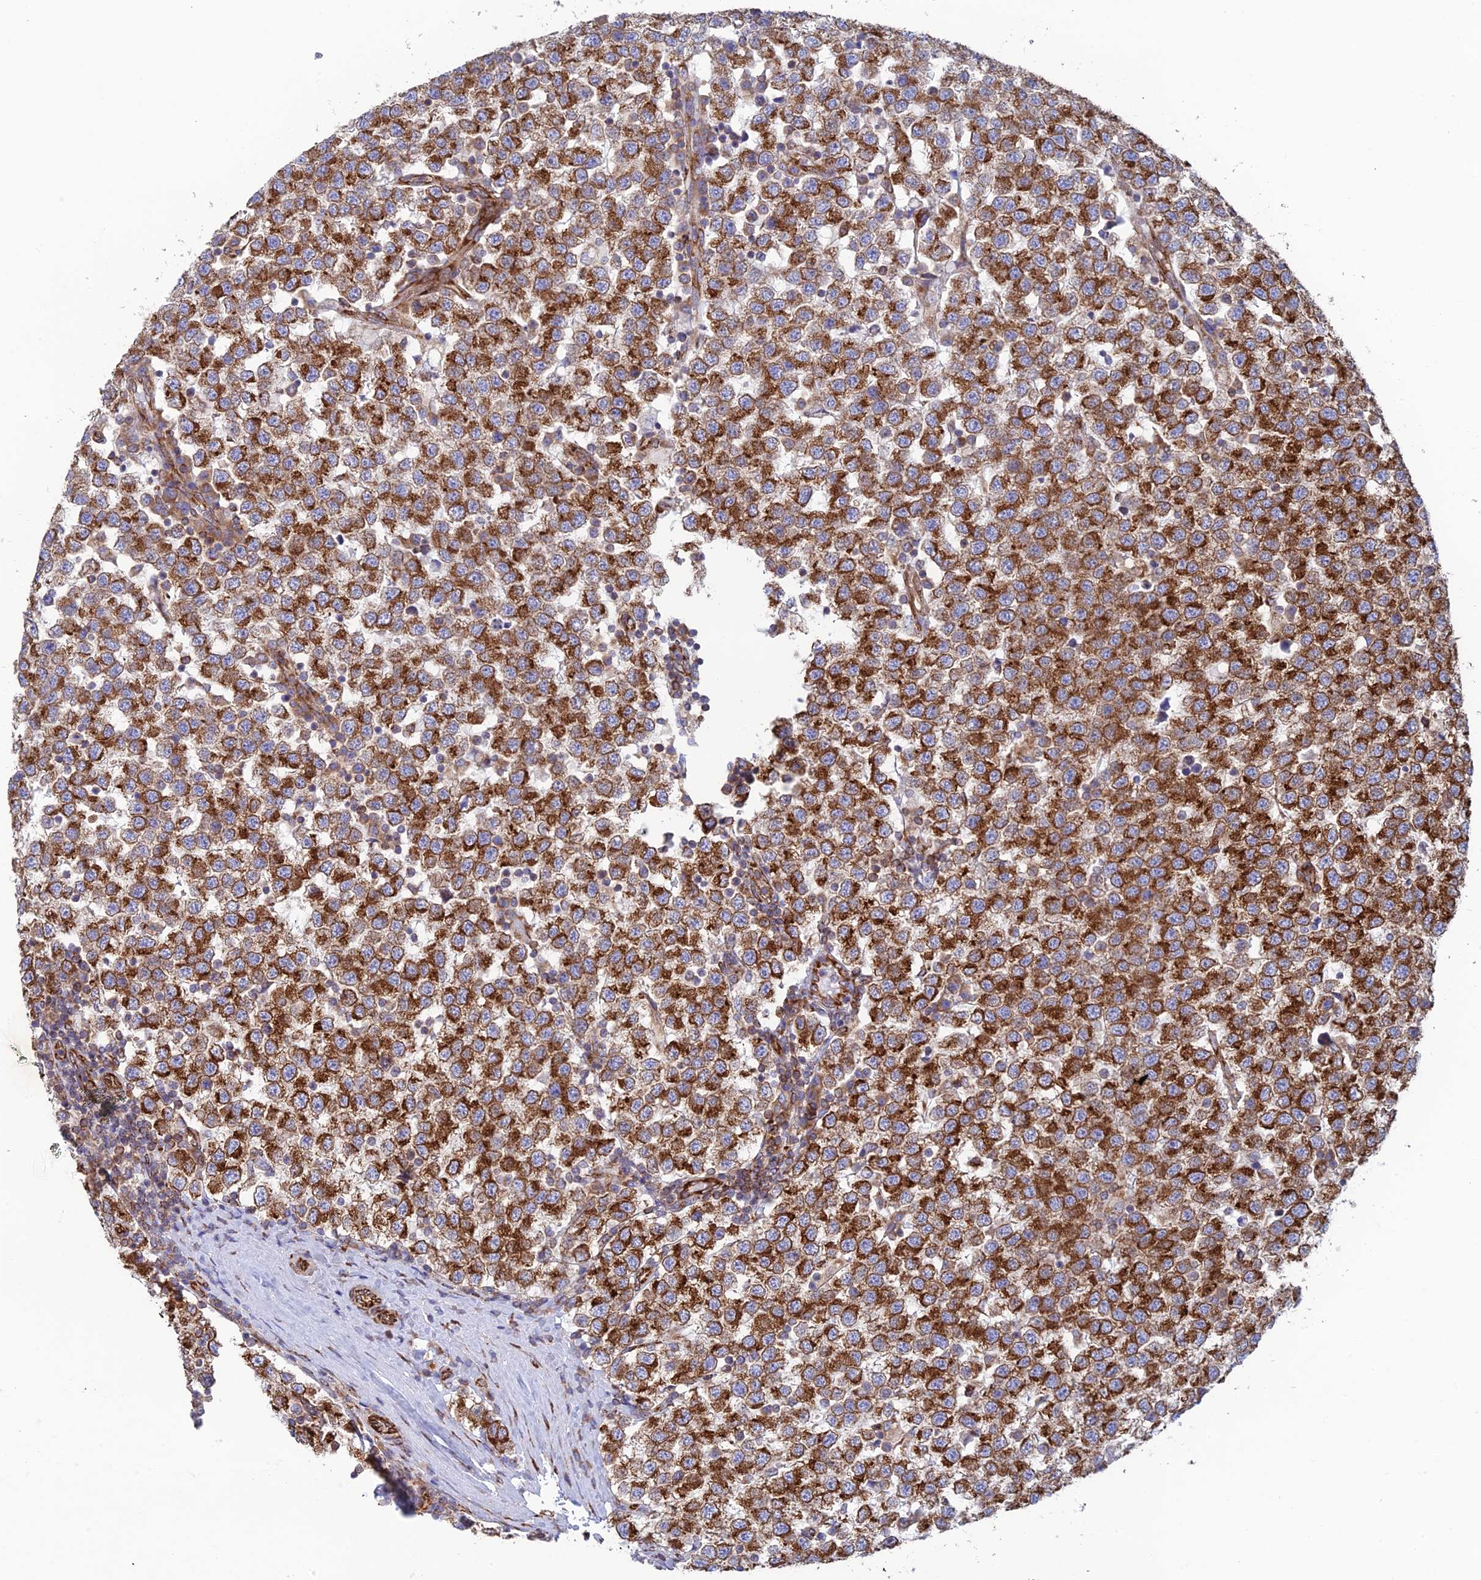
{"staining": {"intensity": "strong", "quantity": ">75%", "location": "cytoplasmic/membranous"}, "tissue": "testis cancer", "cell_type": "Tumor cells", "image_type": "cancer", "snomed": [{"axis": "morphology", "description": "Seminoma, NOS"}, {"axis": "topography", "description": "Testis"}], "caption": "Seminoma (testis) stained for a protein demonstrates strong cytoplasmic/membranous positivity in tumor cells.", "gene": "CCDC69", "patient": {"sex": "male", "age": 34}}